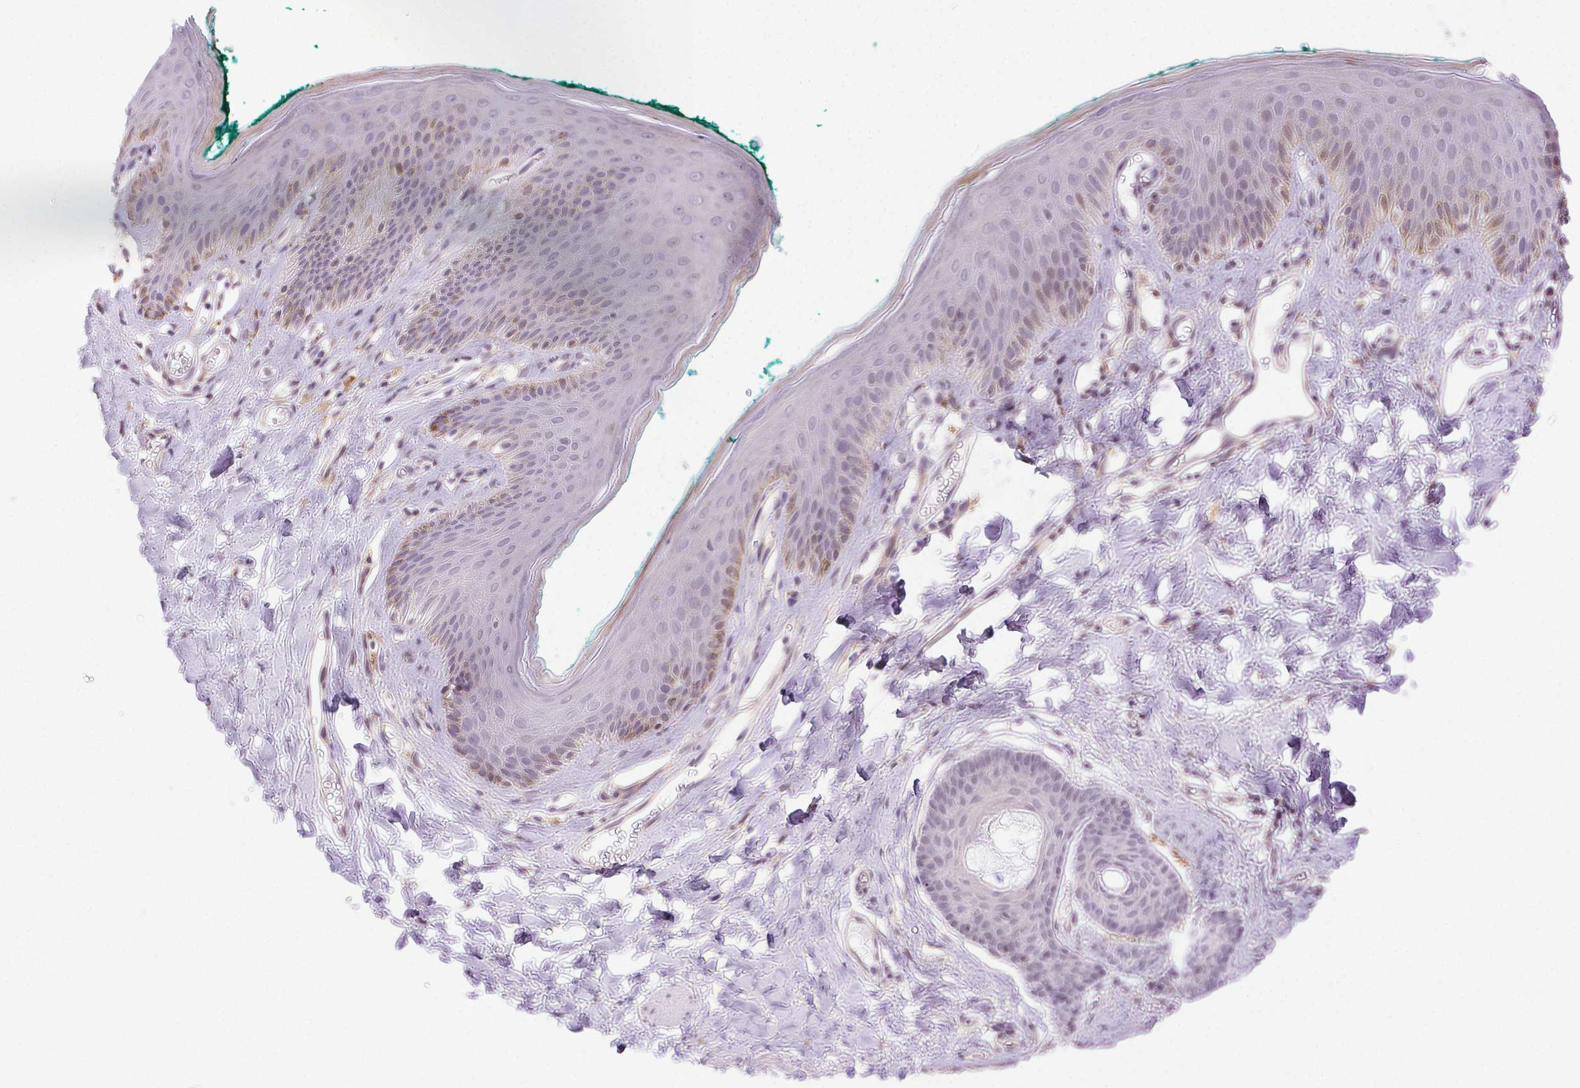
{"staining": {"intensity": "weak", "quantity": "<25%", "location": "nuclear"}, "tissue": "skin", "cell_type": "Epidermal cells", "image_type": "normal", "snomed": [{"axis": "morphology", "description": "Normal tissue, NOS"}, {"axis": "topography", "description": "Vulva"}, {"axis": "topography", "description": "Peripheral nerve tissue"}], "caption": "Micrograph shows no protein staining in epidermal cells of normal skin.", "gene": "SYT11", "patient": {"sex": "female", "age": 66}}